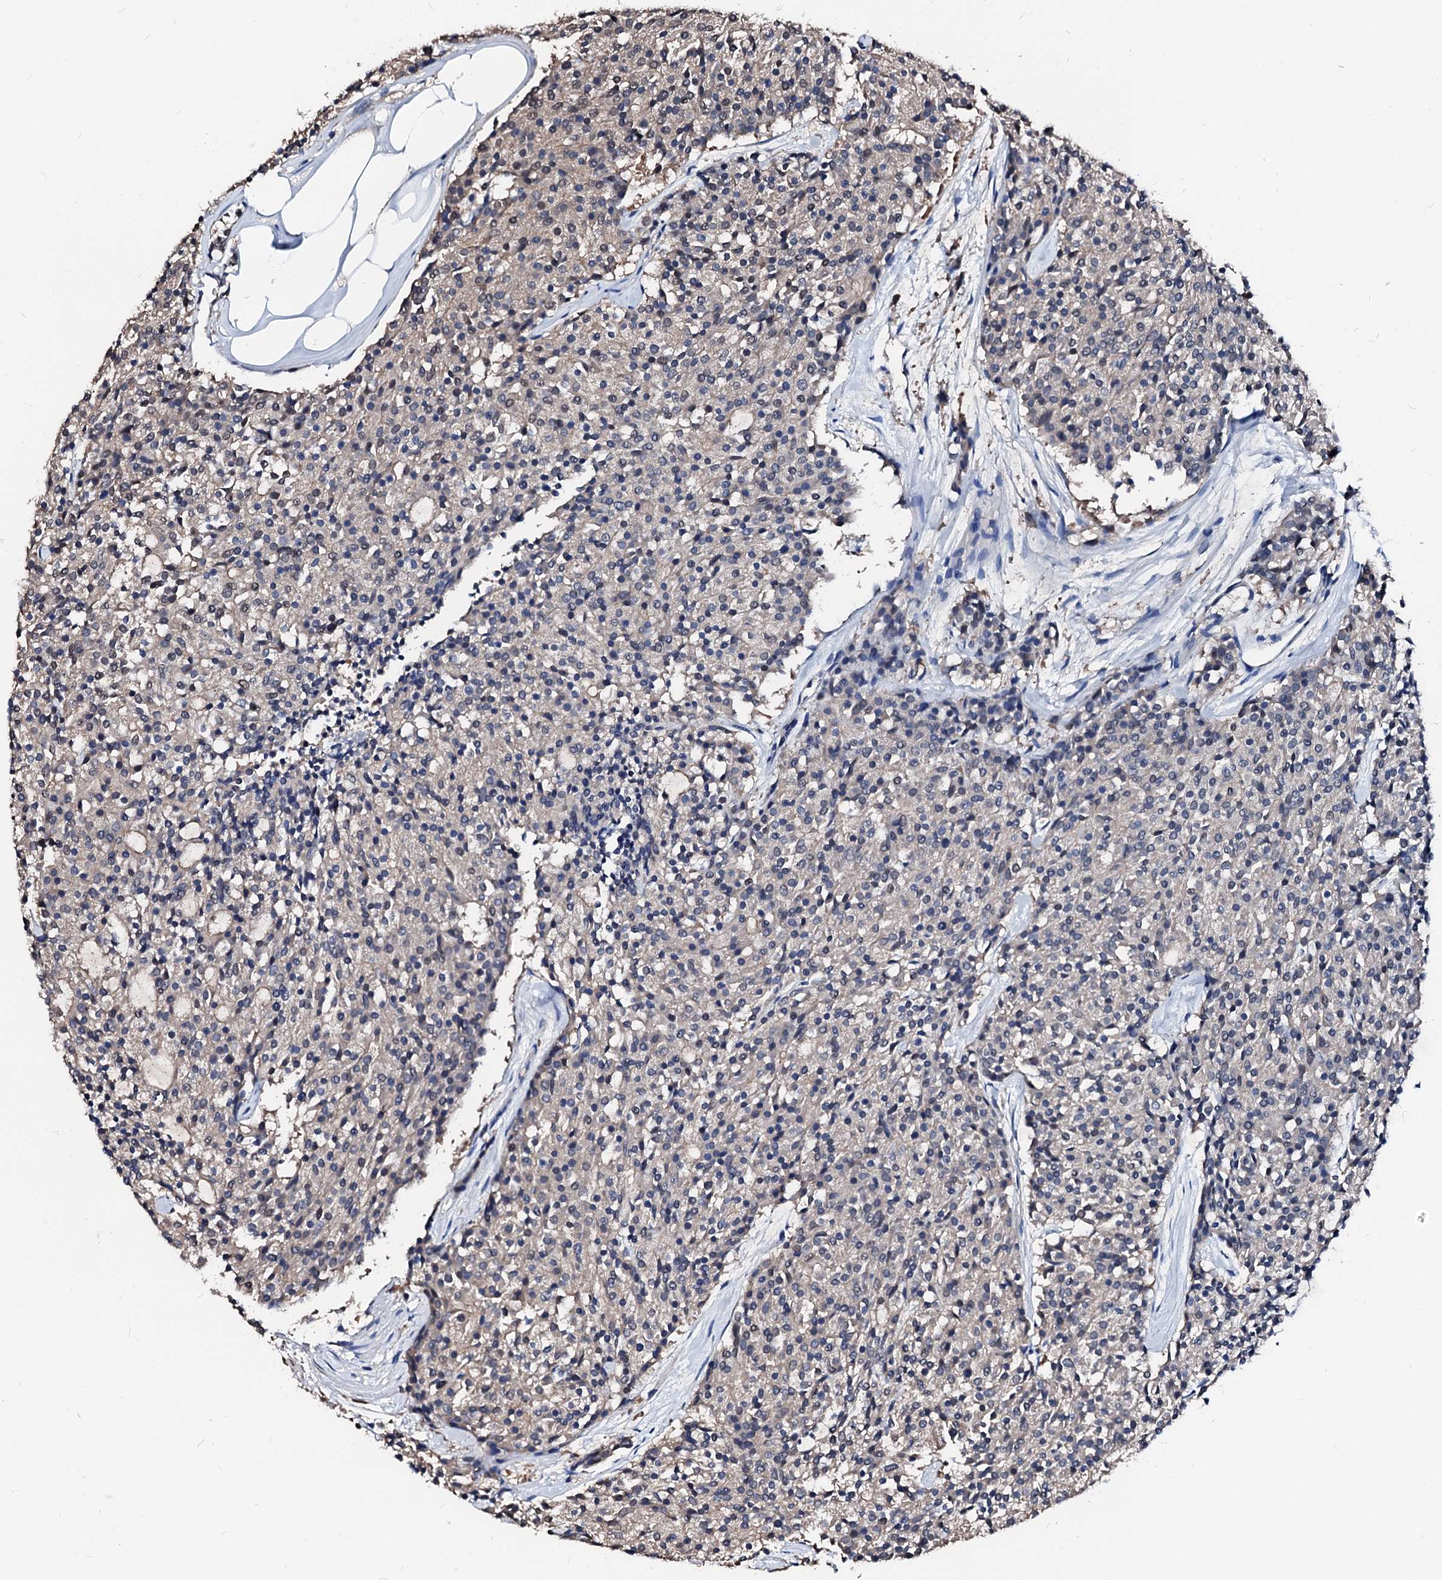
{"staining": {"intensity": "weak", "quantity": "<25%", "location": "nuclear"}, "tissue": "carcinoid", "cell_type": "Tumor cells", "image_type": "cancer", "snomed": [{"axis": "morphology", "description": "Carcinoid, malignant, NOS"}, {"axis": "topography", "description": "Pancreas"}], "caption": "A photomicrograph of carcinoid stained for a protein demonstrates no brown staining in tumor cells.", "gene": "CSN2", "patient": {"sex": "female", "age": 54}}